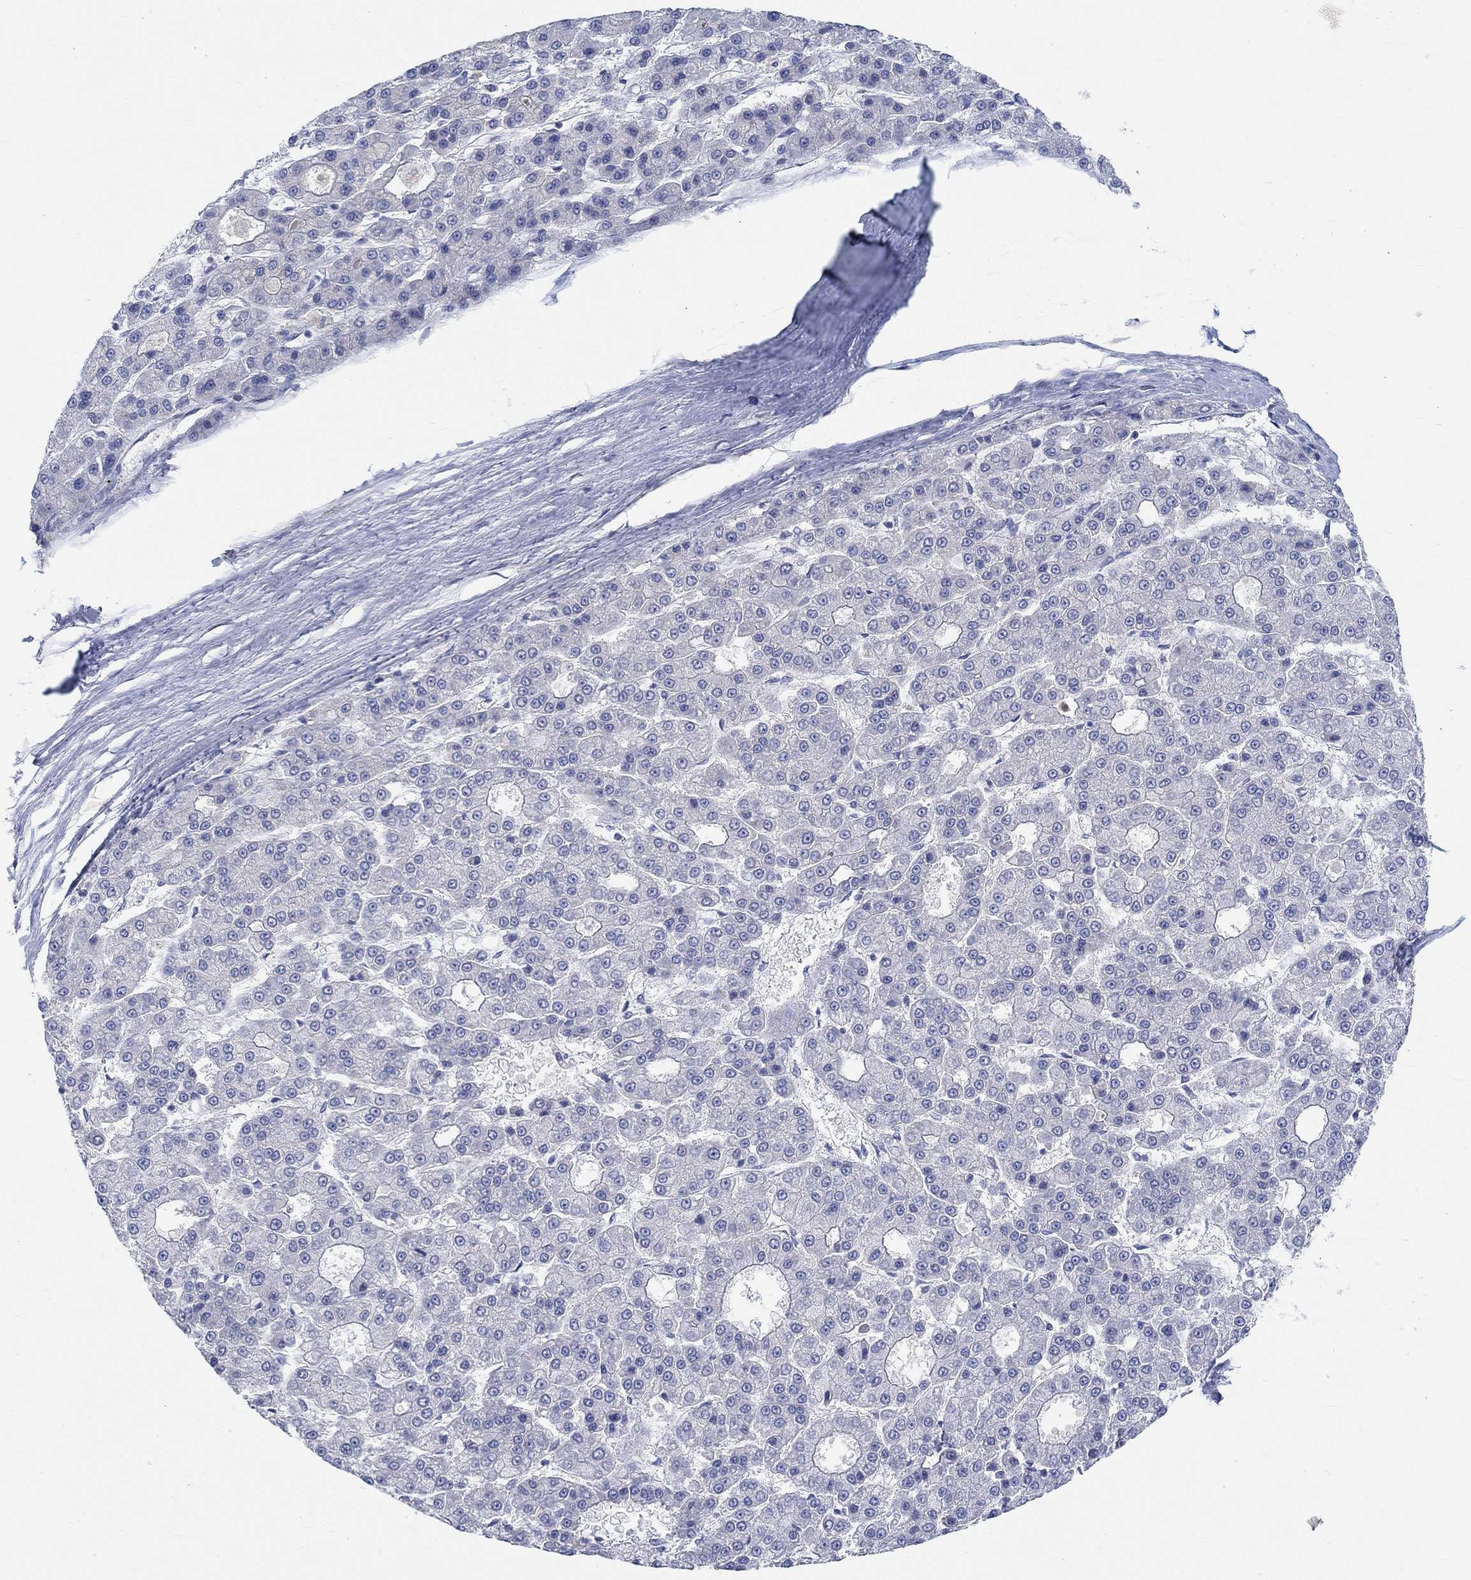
{"staining": {"intensity": "negative", "quantity": "none", "location": "none"}, "tissue": "liver cancer", "cell_type": "Tumor cells", "image_type": "cancer", "snomed": [{"axis": "morphology", "description": "Carcinoma, Hepatocellular, NOS"}, {"axis": "topography", "description": "Liver"}], "caption": "Immunohistochemistry (IHC) micrograph of neoplastic tissue: human hepatocellular carcinoma (liver) stained with DAB (3,3'-diaminobenzidine) reveals no significant protein positivity in tumor cells.", "gene": "NAV3", "patient": {"sex": "male", "age": 70}}